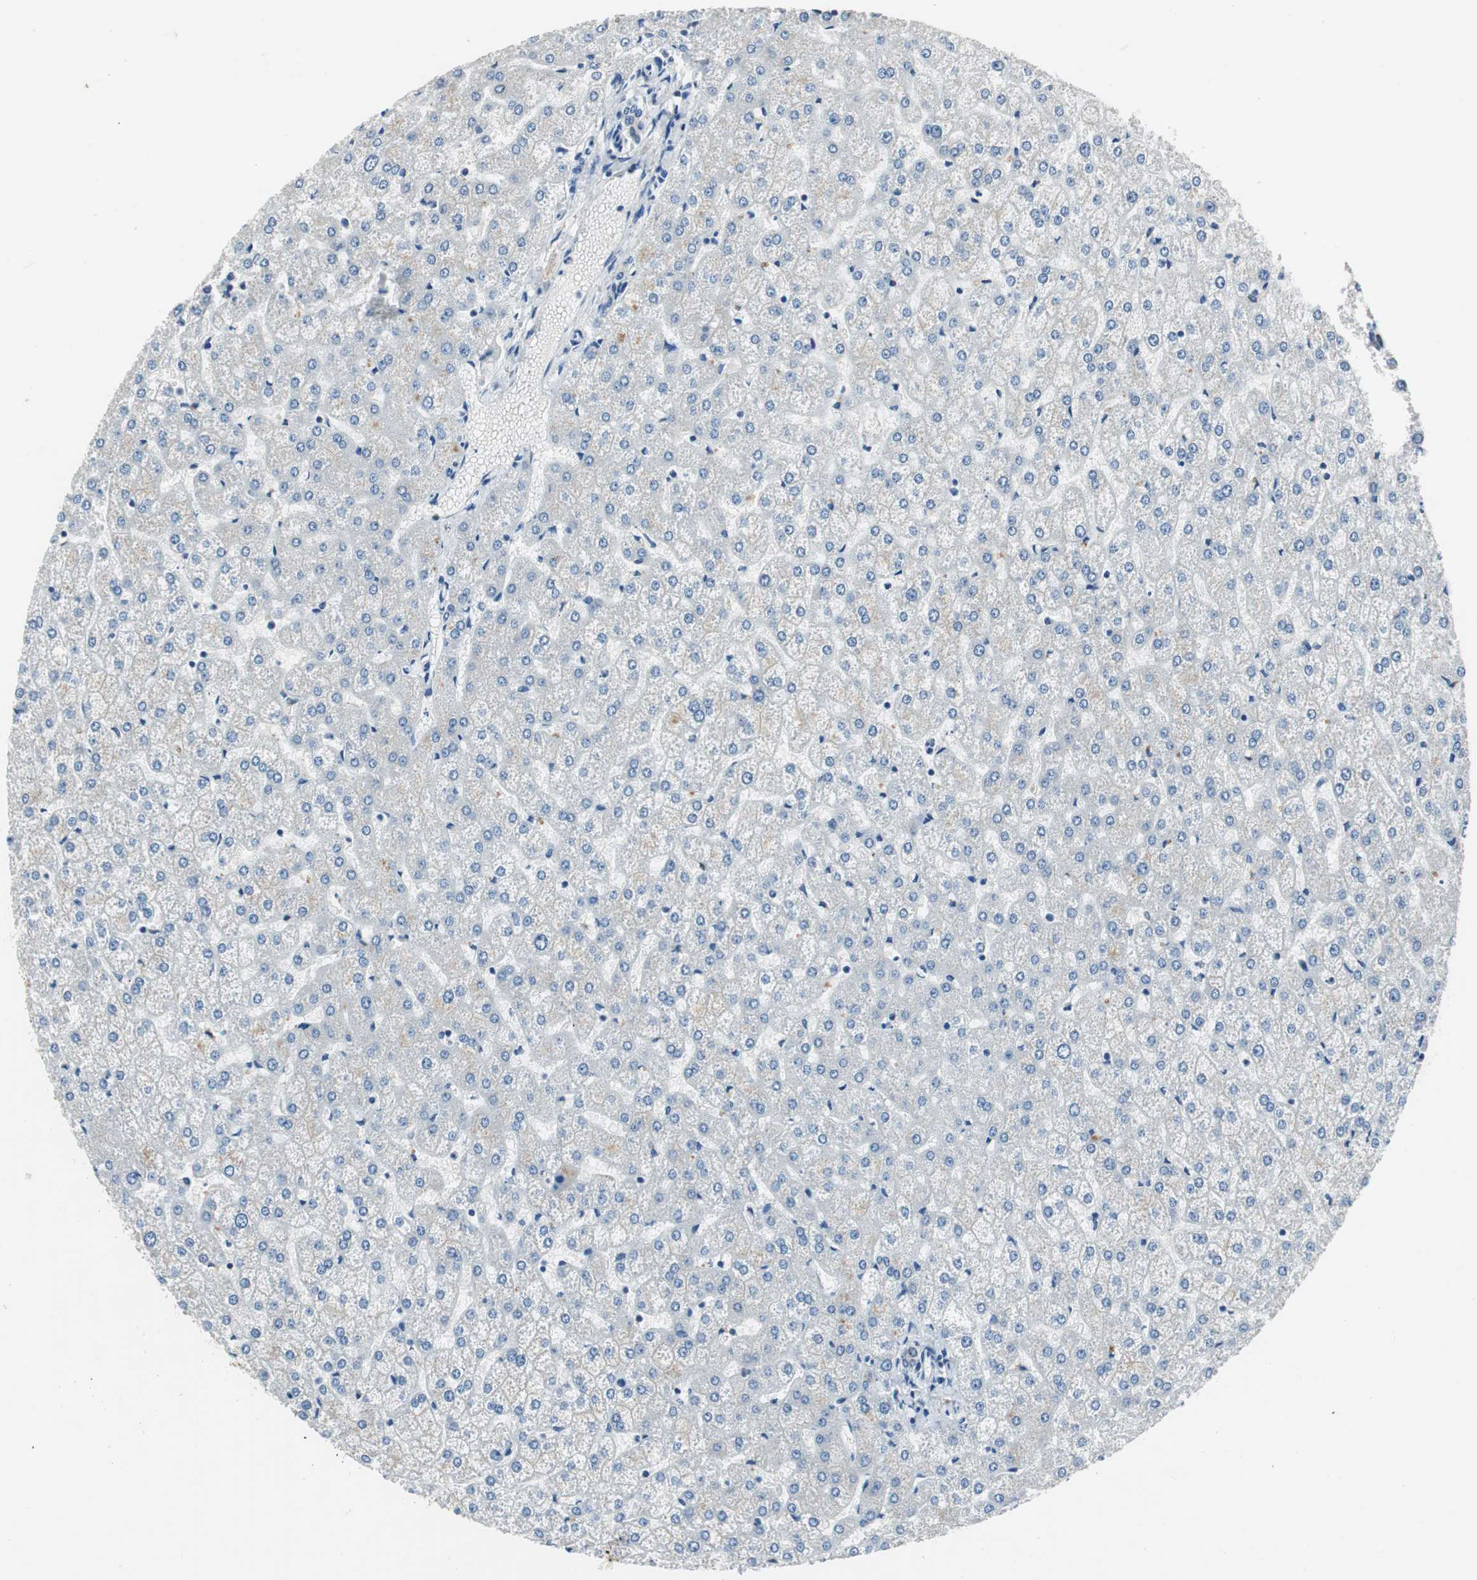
{"staining": {"intensity": "negative", "quantity": "none", "location": "none"}, "tissue": "liver", "cell_type": "Cholangiocytes", "image_type": "normal", "snomed": [{"axis": "morphology", "description": "Normal tissue, NOS"}, {"axis": "topography", "description": "Liver"}], "caption": "This photomicrograph is of unremarkable liver stained with IHC to label a protein in brown with the nuclei are counter-stained blue. There is no positivity in cholangiocytes. (Stains: DAB immunohistochemistry (IHC) with hematoxylin counter stain, Microscopy: brightfield microscopy at high magnification).", "gene": "PLAA", "patient": {"sex": "female", "age": 32}}